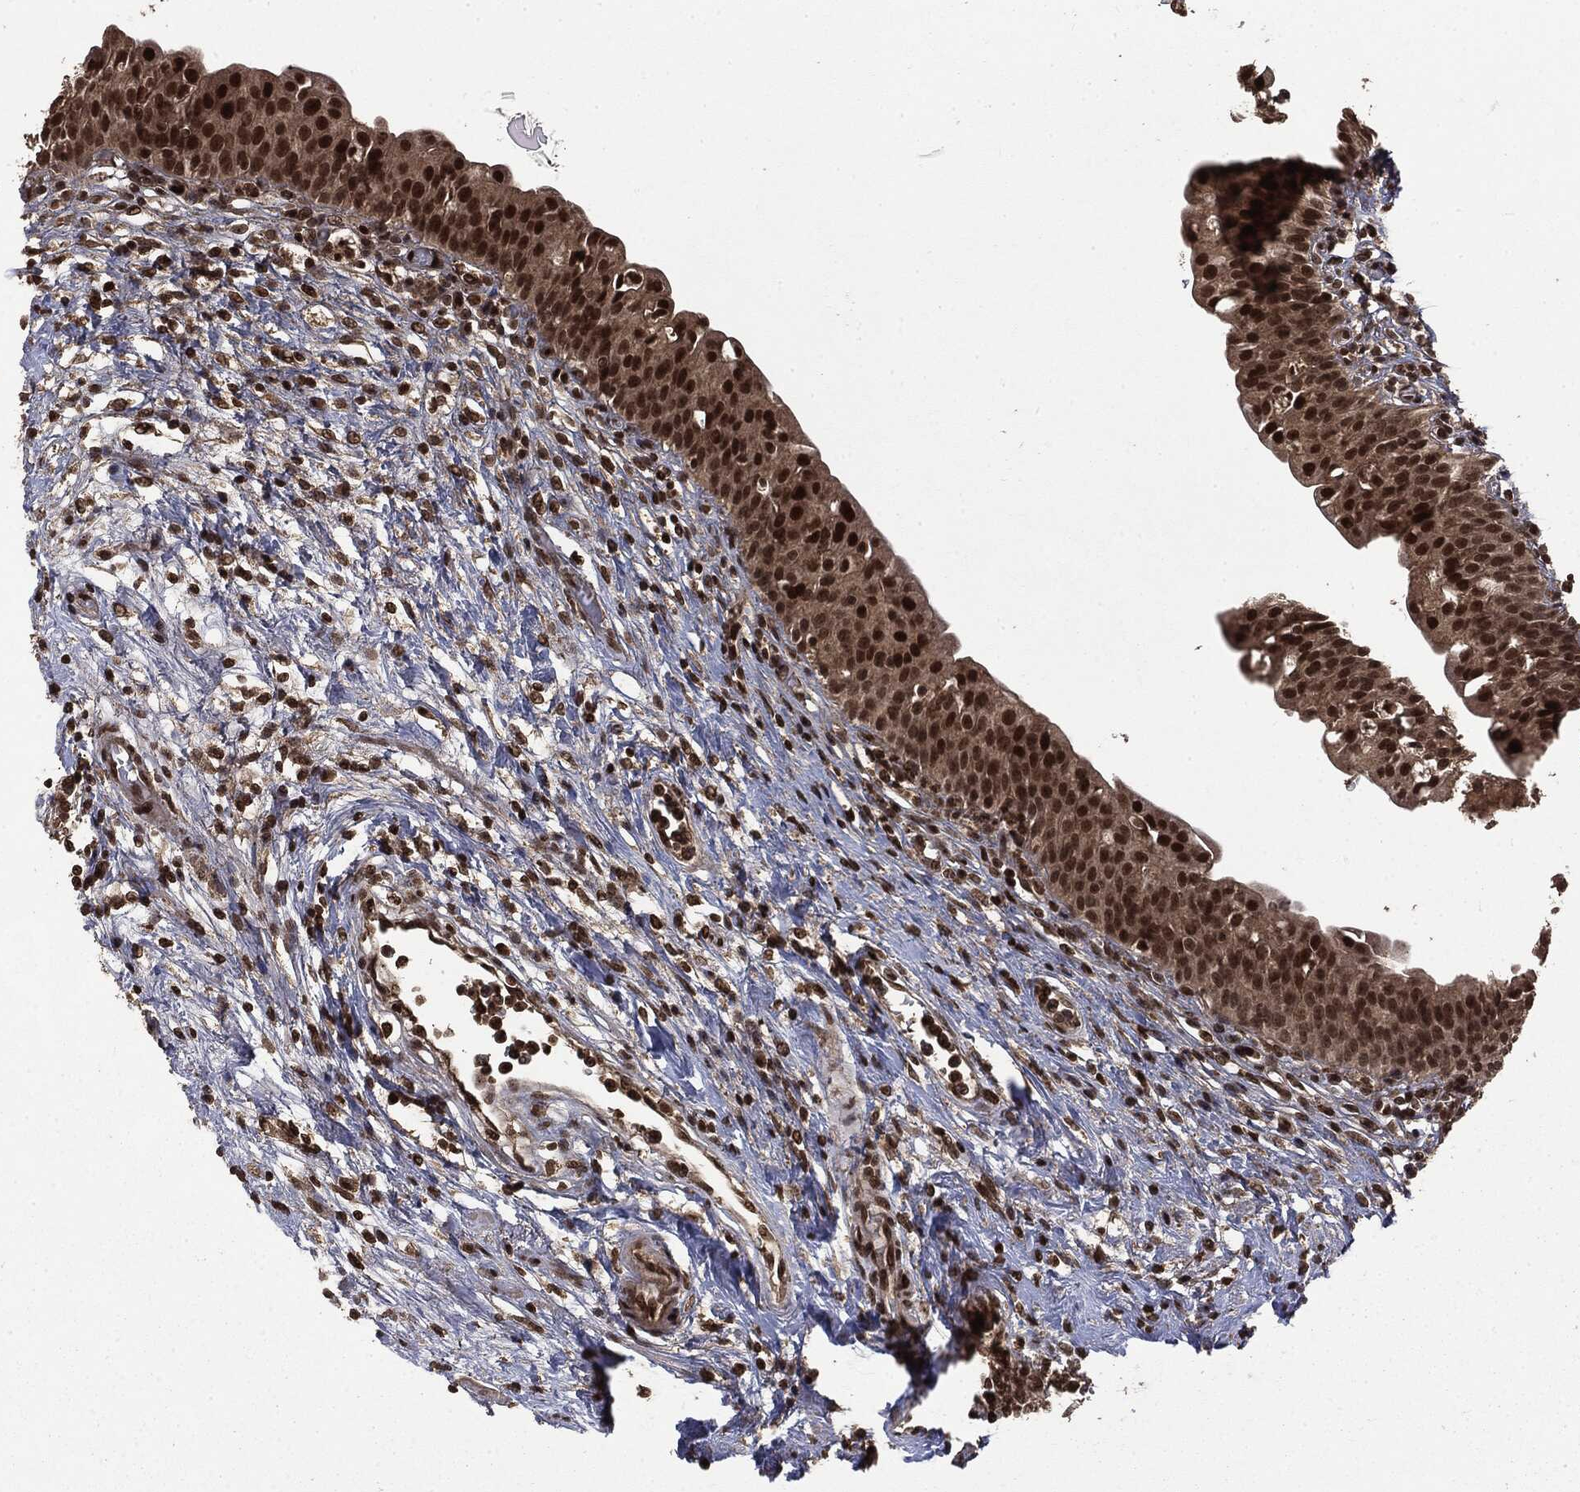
{"staining": {"intensity": "strong", "quantity": ">75%", "location": "nuclear"}, "tissue": "urinary bladder", "cell_type": "Urothelial cells", "image_type": "normal", "snomed": [{"axis": "morphology", "description": "Normal tissue, NOS"}, {"axis": "topography", "description": "Urinary bladder"}], "caption": "Strong nuclear protein staining is identified in approximately >75% of urothelial cells in urinary bladder. (DAB = brown stain, brightfield microscopy at high magnification).", "gene": "CTDP1", "patient": {"sex": "male", "age": 76}}